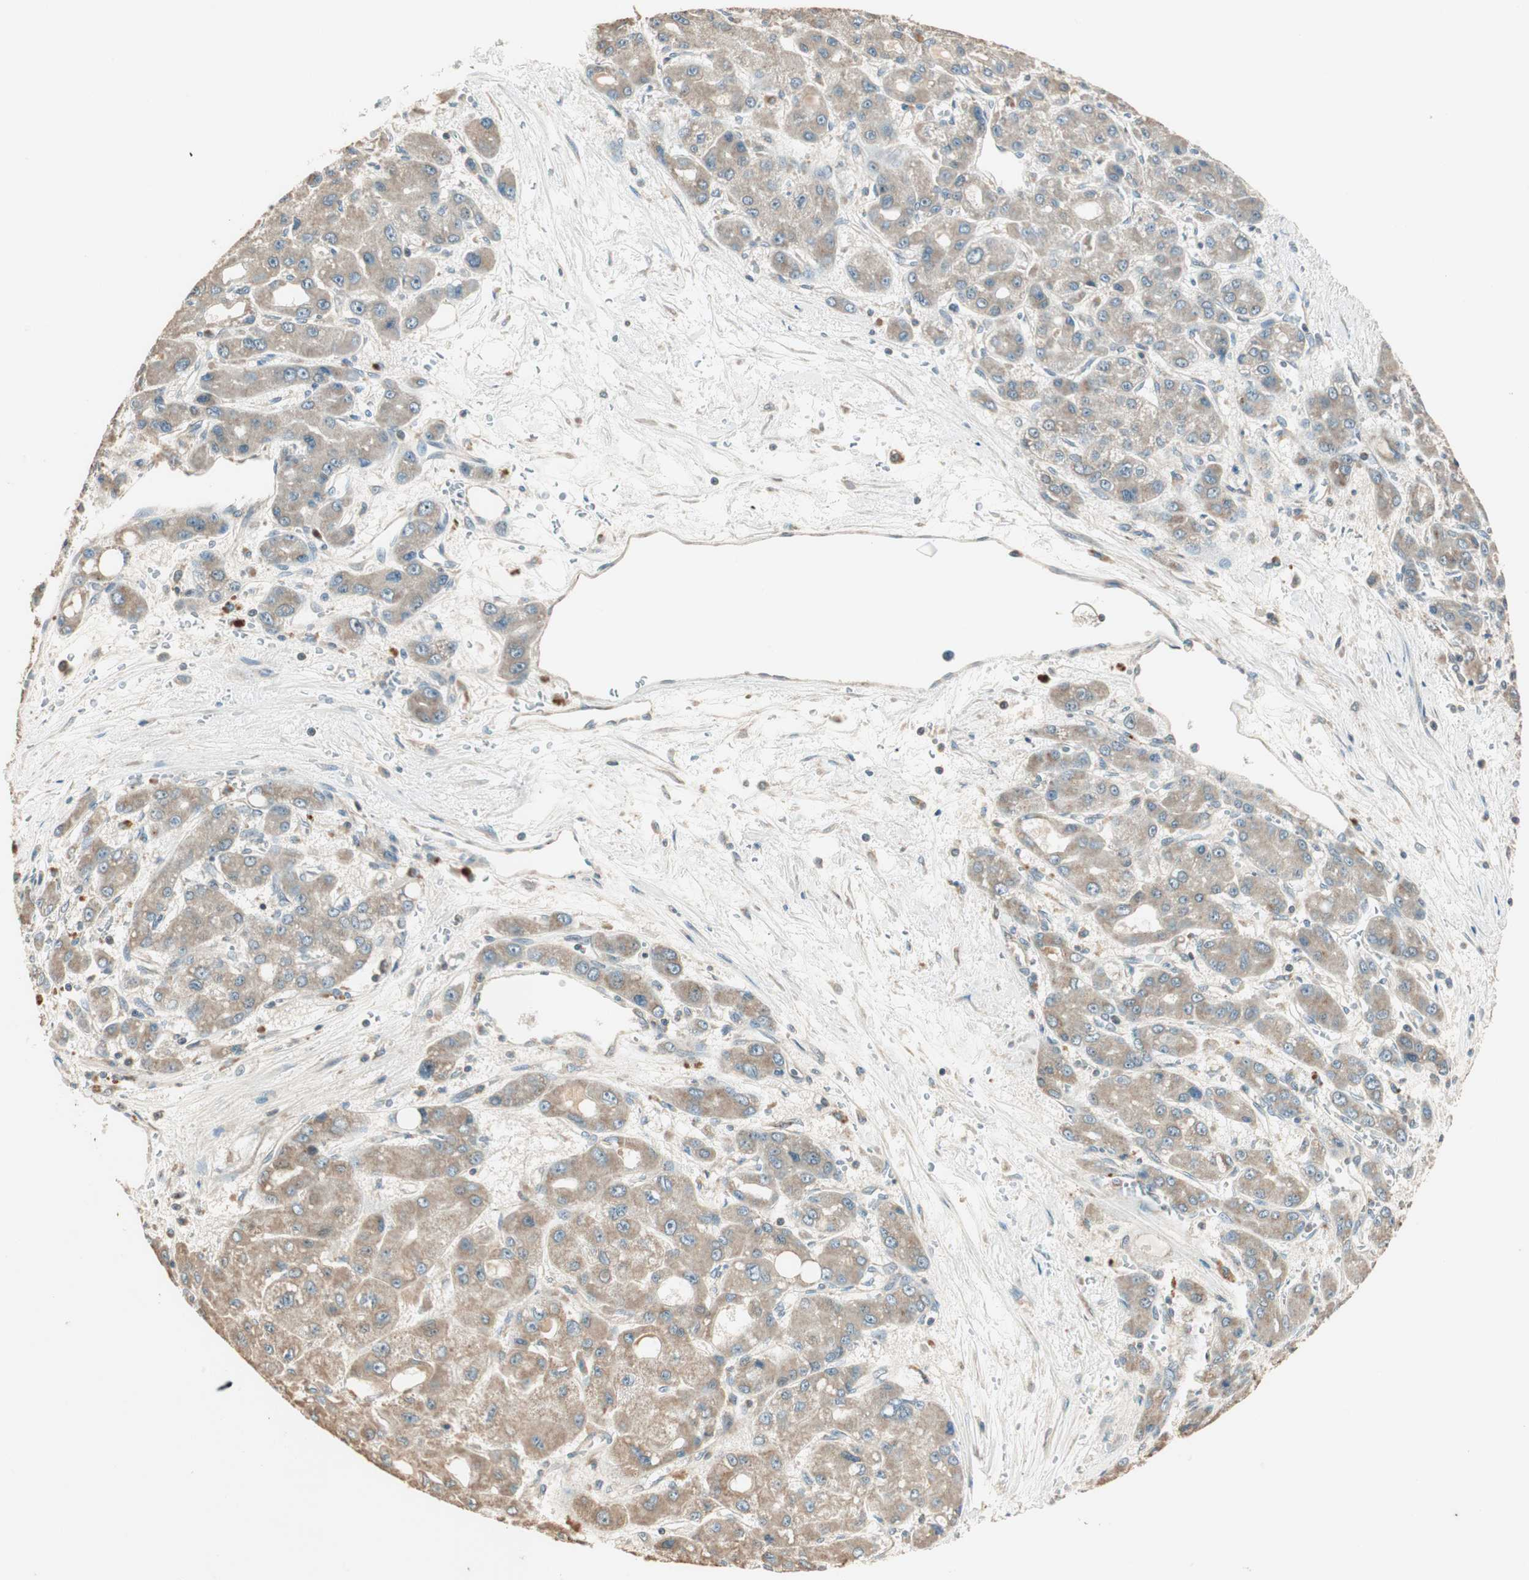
{"staining": {"intensity": "weak", "quantity": "25%-75%", "location": "cytoplasmic/membranous"}, "tissue": "liver cancer", "cell_type": "Tumor cells", "image_type": "cancer", "snomed": [{"axis": "morphology", "description": "Carcinoma, Hepatocellular, NOS"}, {"axis": "topography", "description": "Liver"}], "caption": "Liver cancer (hepatocellular carcinoma) tissue shows weak cytoplasmic/membranous positivity in about 25%-75% of tumor cells, visualized by immunohistochemistry.", "gene": "TRIM21", "patient": {"sex": "male", "age": 55}}